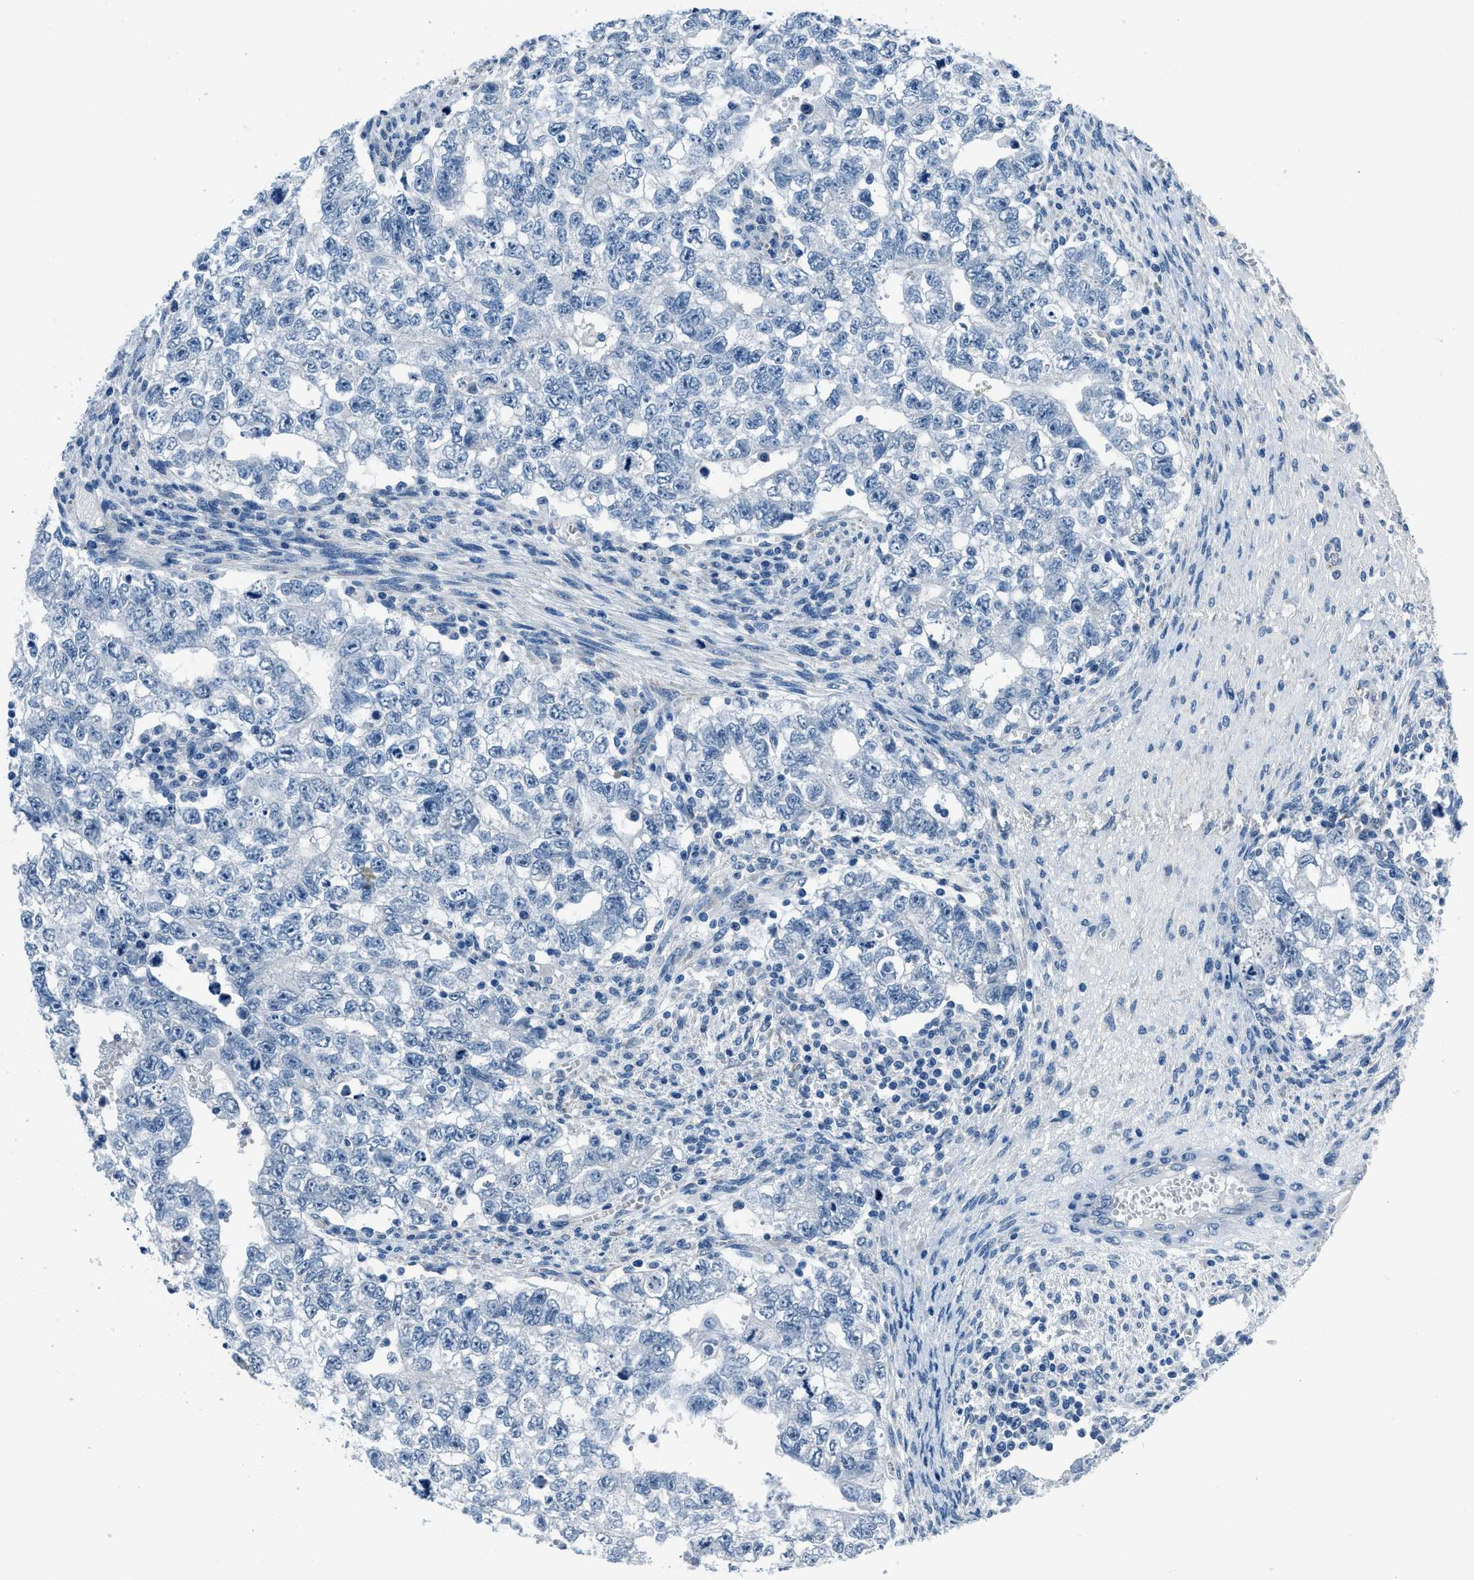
{"staining": {"intensity": "negative", "quantity": "none", "location": "none"}, "tissue": "testis cancer", "cell_type": "Tumor cells", "image_type": "cancer", "snomed": [{"axis": "morphology", "description": "Seminoma, NOS"}, {"axis": "morphology", "description": "Carcinoma, Embryonal, NOS"}, {"axis": "topography", "description": "Testis"}], "caption": "High power microscopy micrograph of an immunohistochemistry (IHC) photomicrograph of seminoma (testis), revealing no significant expression in tumor cells.", "gene": "GJA3", "patient": {"sex": "male", "age": 38}}